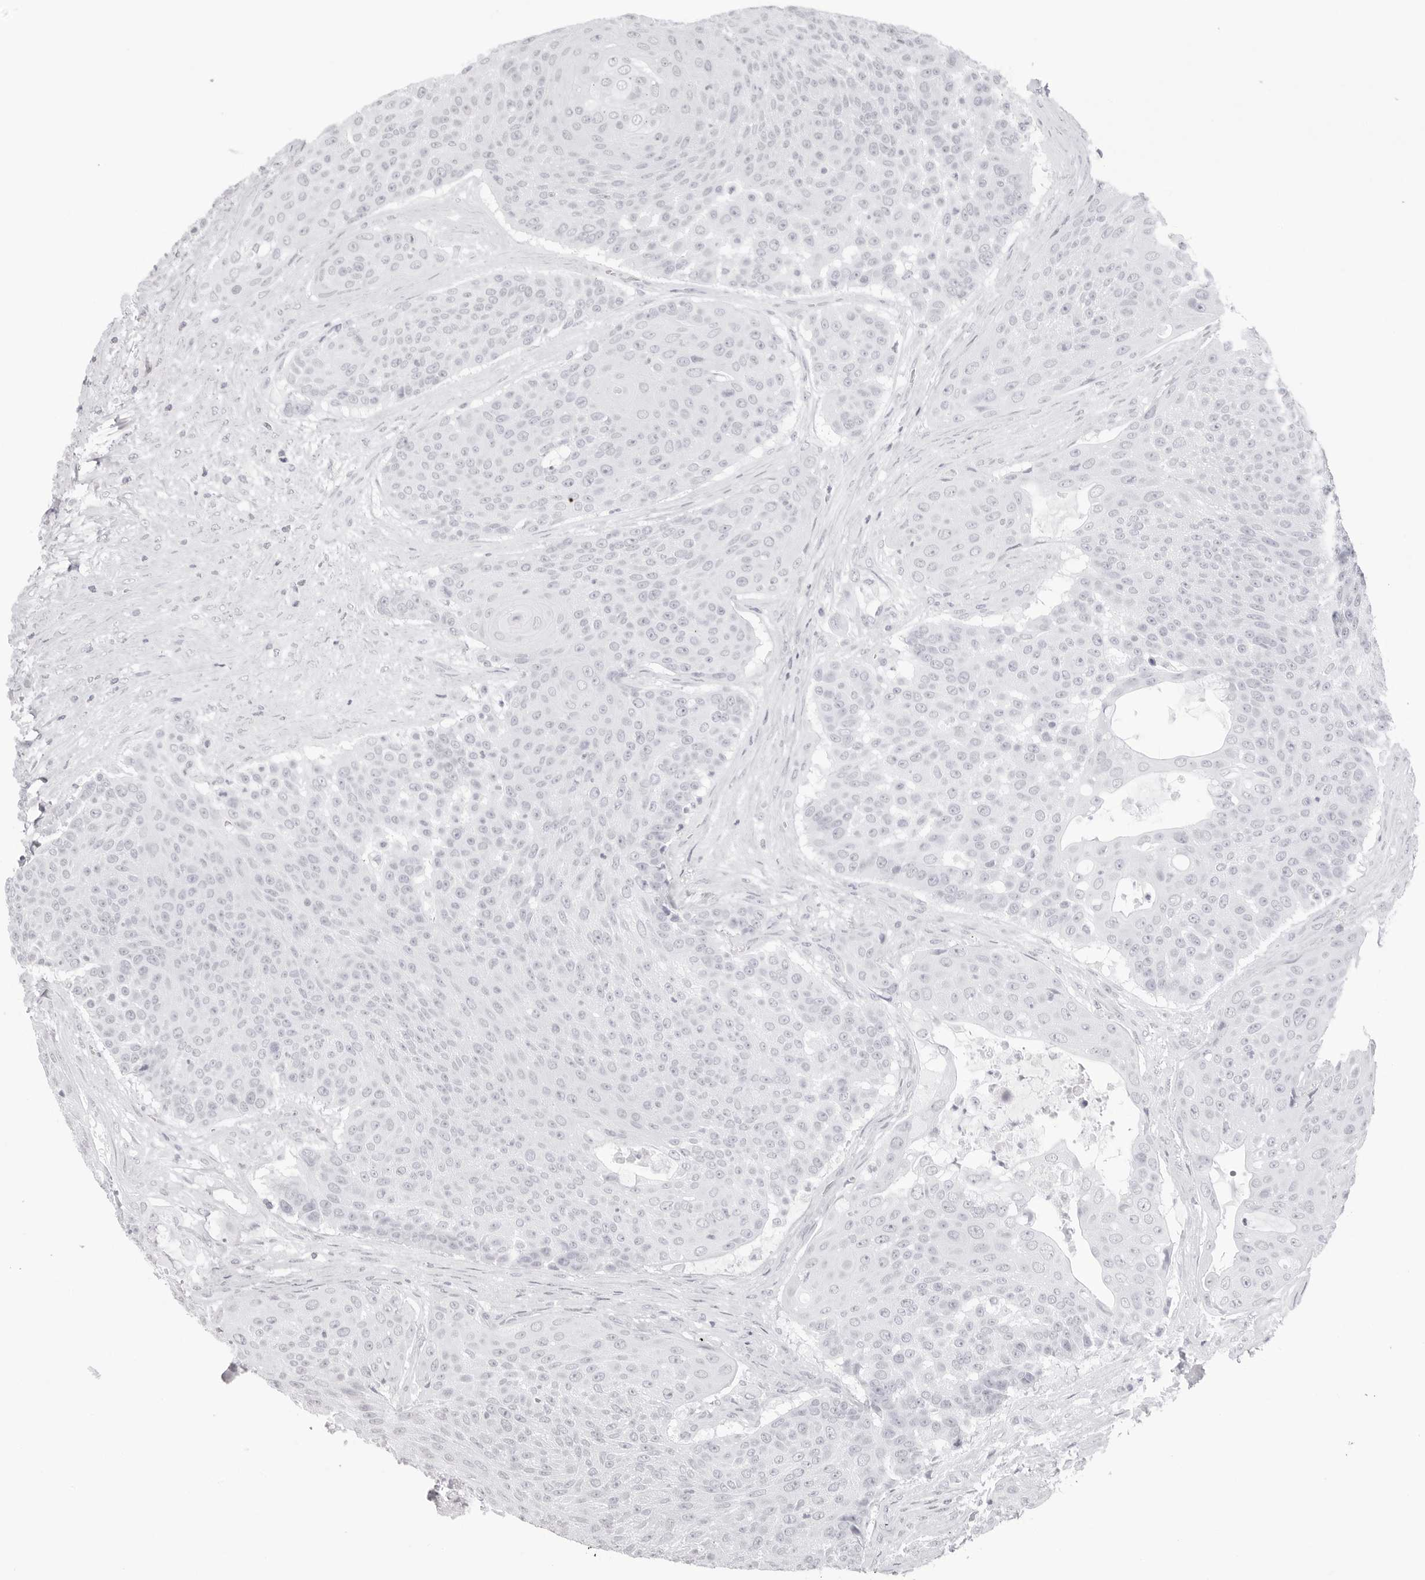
{"staining": {"intensity": "negative", "quantity": "none", "location": "none"}, "tissue": "urothelial cancer", "cell_type": "Tumor cells", "image_type": "cancer", "snomed": [{"axis": "morphology", "description": "Urothelial carcinoma, High grade"}, {"axis": "topography", "description": "Urinary bladder"}], "caption": "The immunohistochemistry (IHC) micrograph has no significant positivity in tumor cells of urothelial cancer tissue.", "gene": "CST5", "patient": {"sex": "female", "age": 63}}